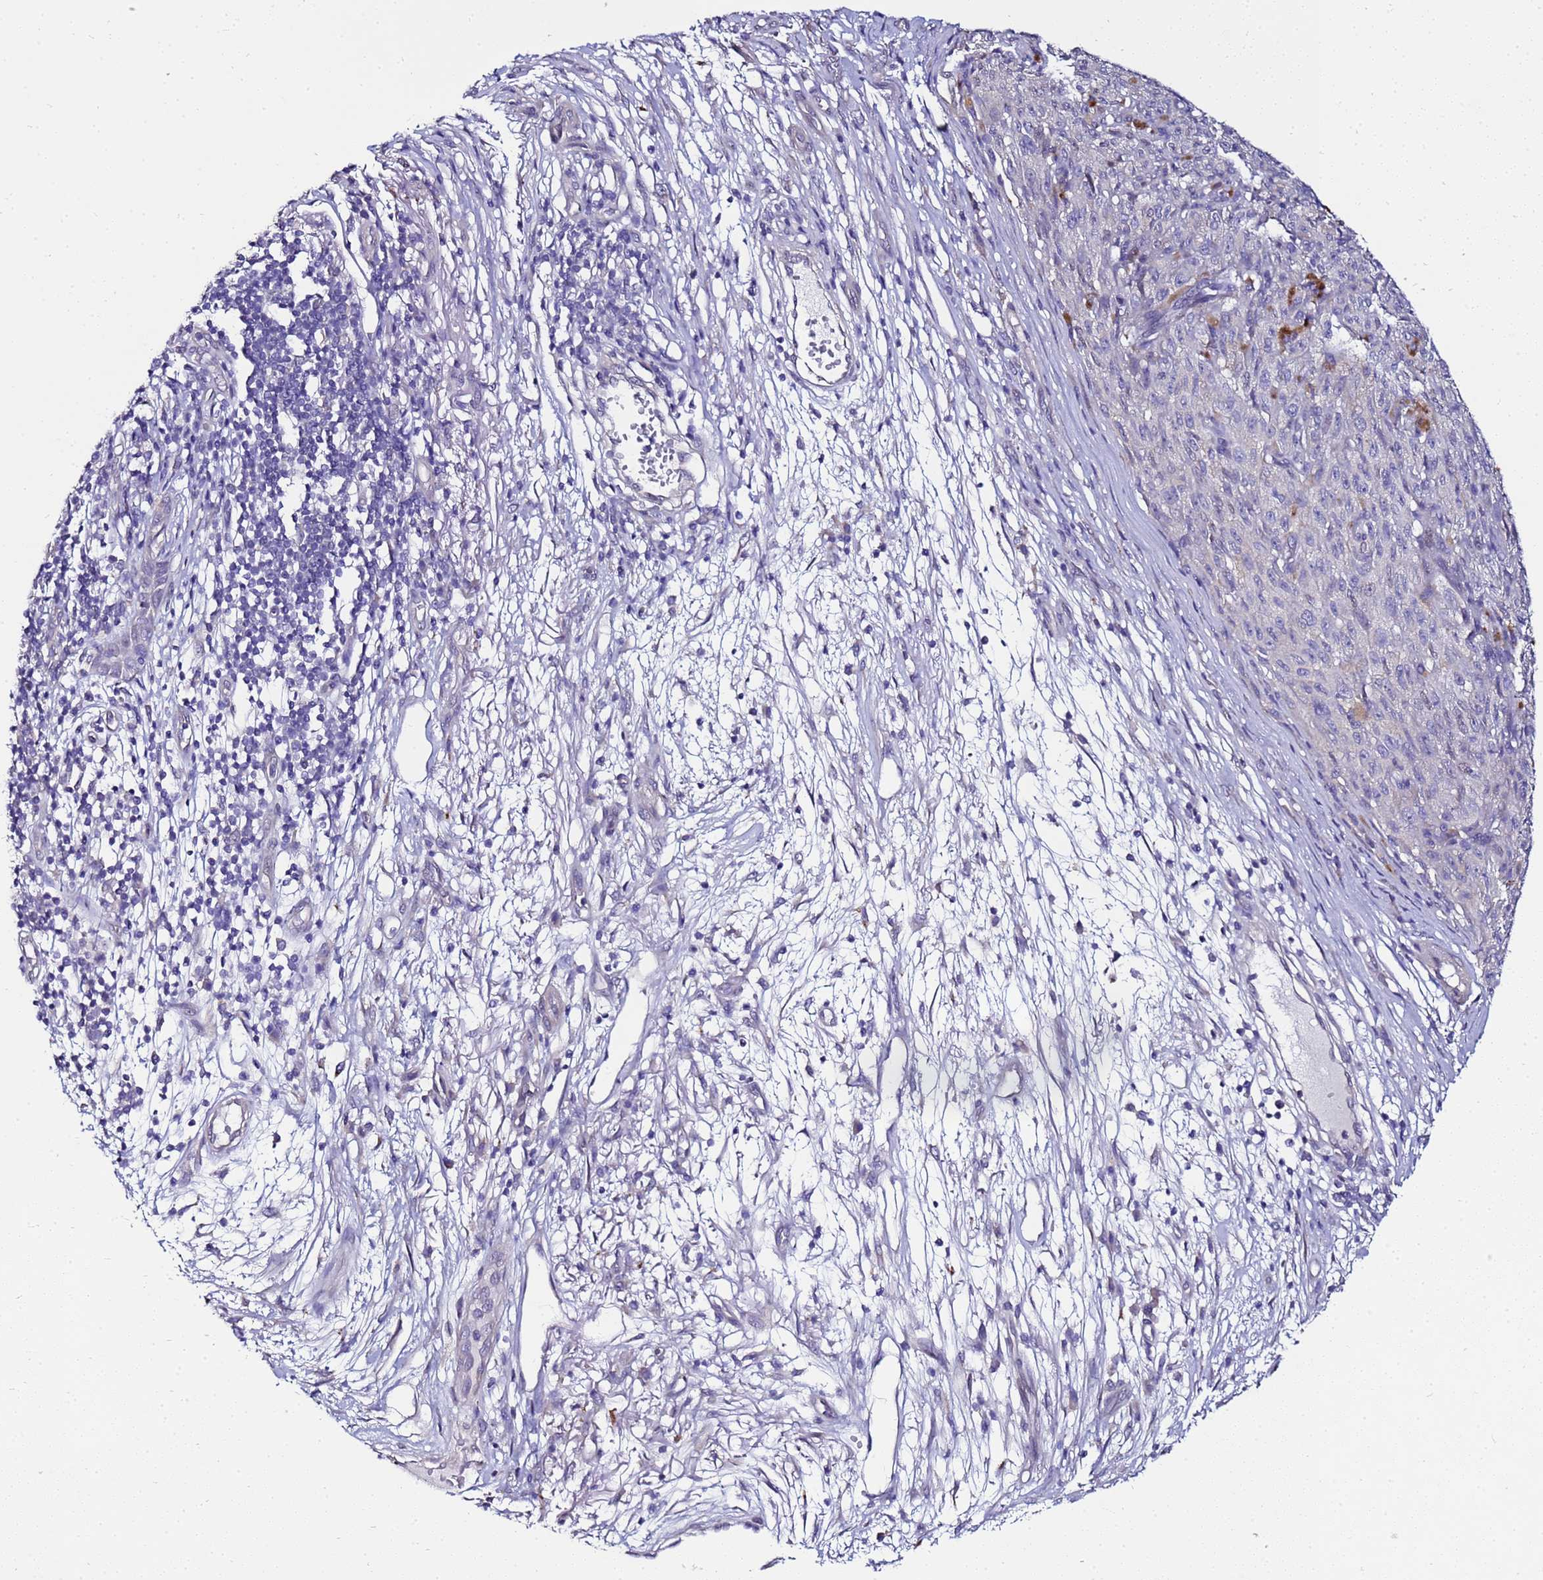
{"staining": {"intensity": "negative", "quantity": "none", "location": "none"}, "tissue": "melanoma", "cell_type": "Tumor cells", "image_type": "cancer", "snomed": [{"axis": "morphology", "description": "Malignant melanoma, NOS"}, {"axis": "topography", "description": "Skin"}], "caption": "IHC micrograph of neoplastic tissue: human malignant melanoma stained with DAB (3,3'-diaminobenzidine) demonstrates no significant protein positivity in tumor cells.", "gene": "FAM166B", "patient": {"sex": "female", "age": 82}}